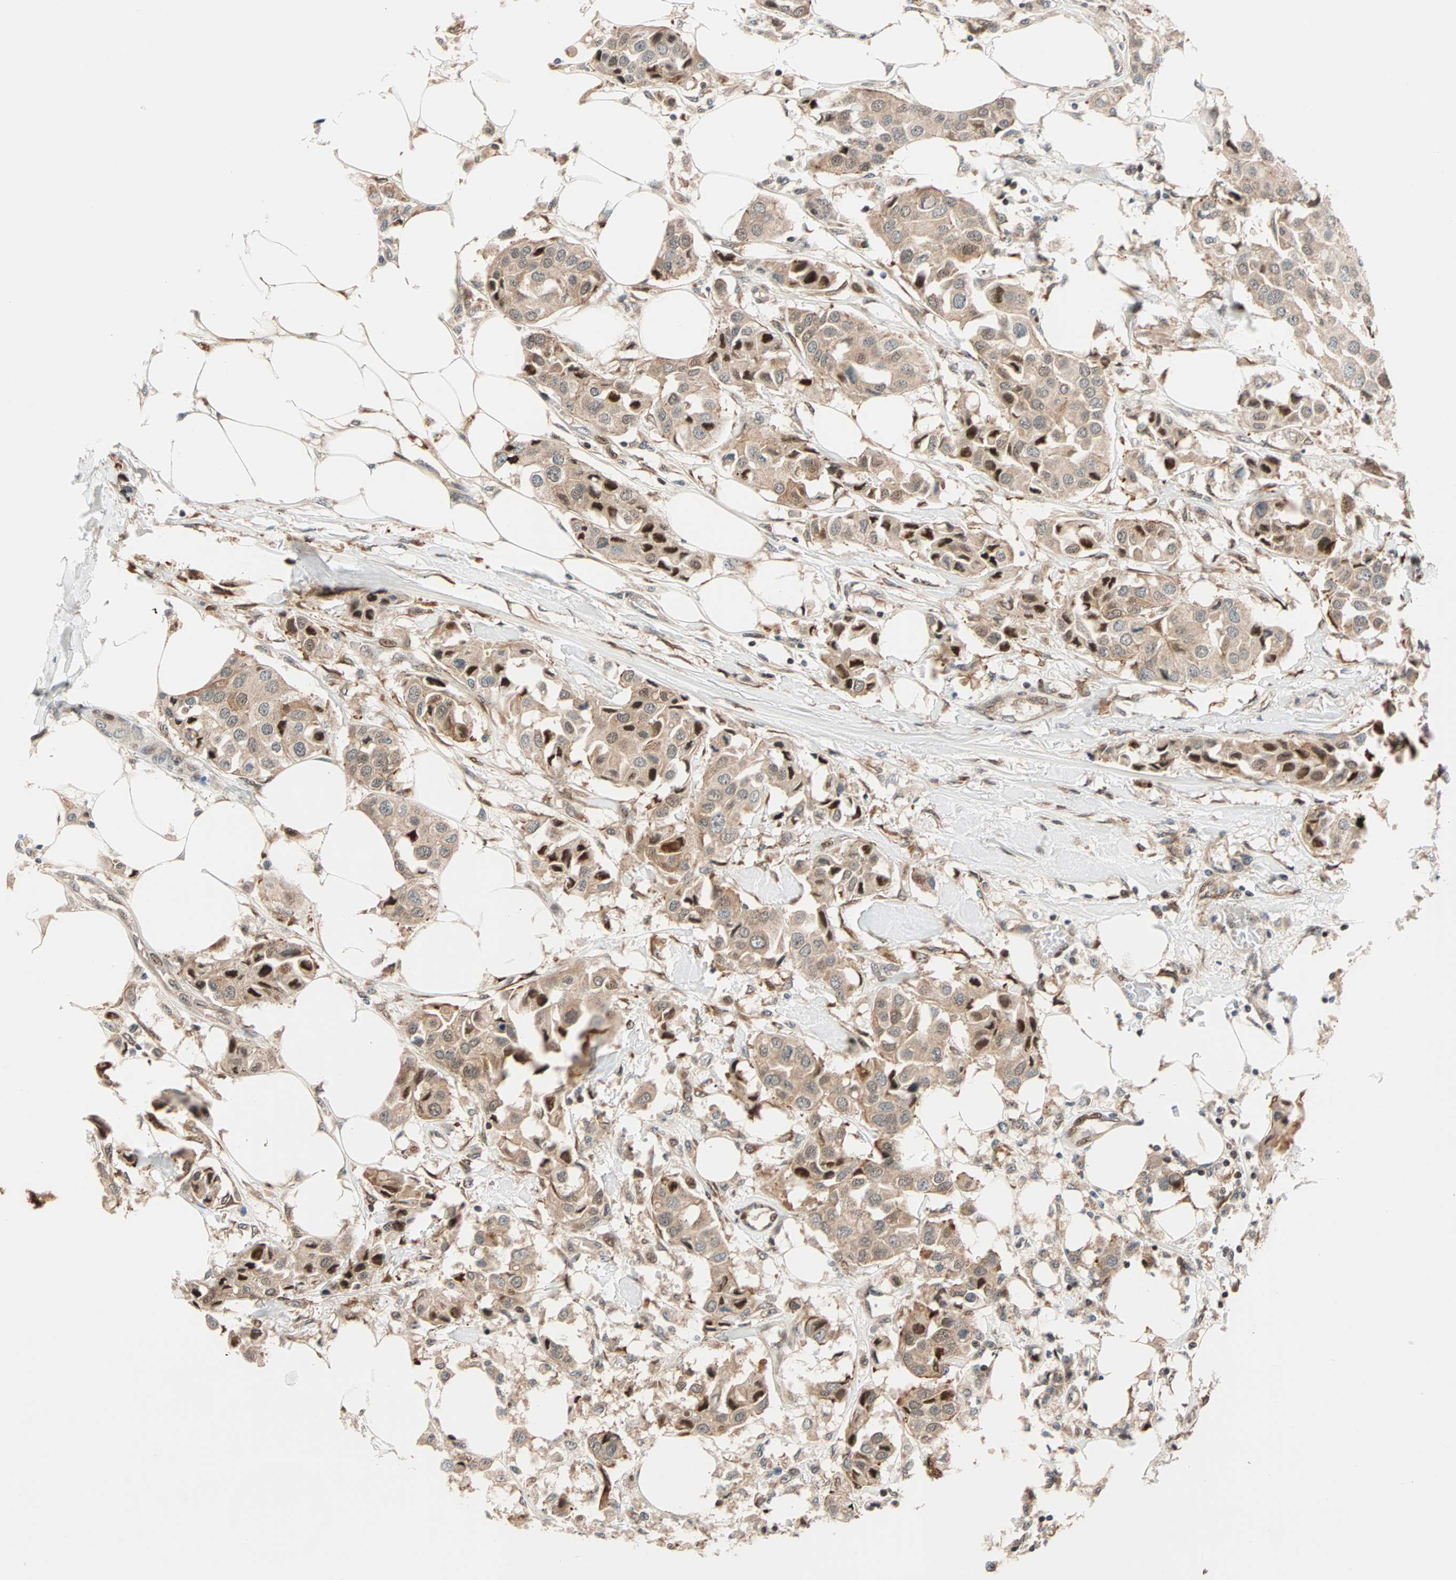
{"staining": {"intensity": "moderate", "quantity": ">75%", "location": "cytoplasmic/membranous,nuclear"}, "tissue": "breast cancer", "cell_type": "Tumor cells", "image_type": "cancer", "snomed": [{"axis": "morphology", "description": "Duct carcinoma"}, {"axis": "topography", "description": "Breast"}], "caption": "Breast cancer (intraductal carcinoma) tissue exhibits moderate cytoplasmic/membranous and nuclear expression in approximately >75% of tumor cells, visualized by immunohistochemistry. The staining was performed using DAB, with brown indicating positive protein expression. Nuclei are stained blue with hematoxylin.", "gene": "HECW1", "patient": {"sex": "female", "age": 80}}